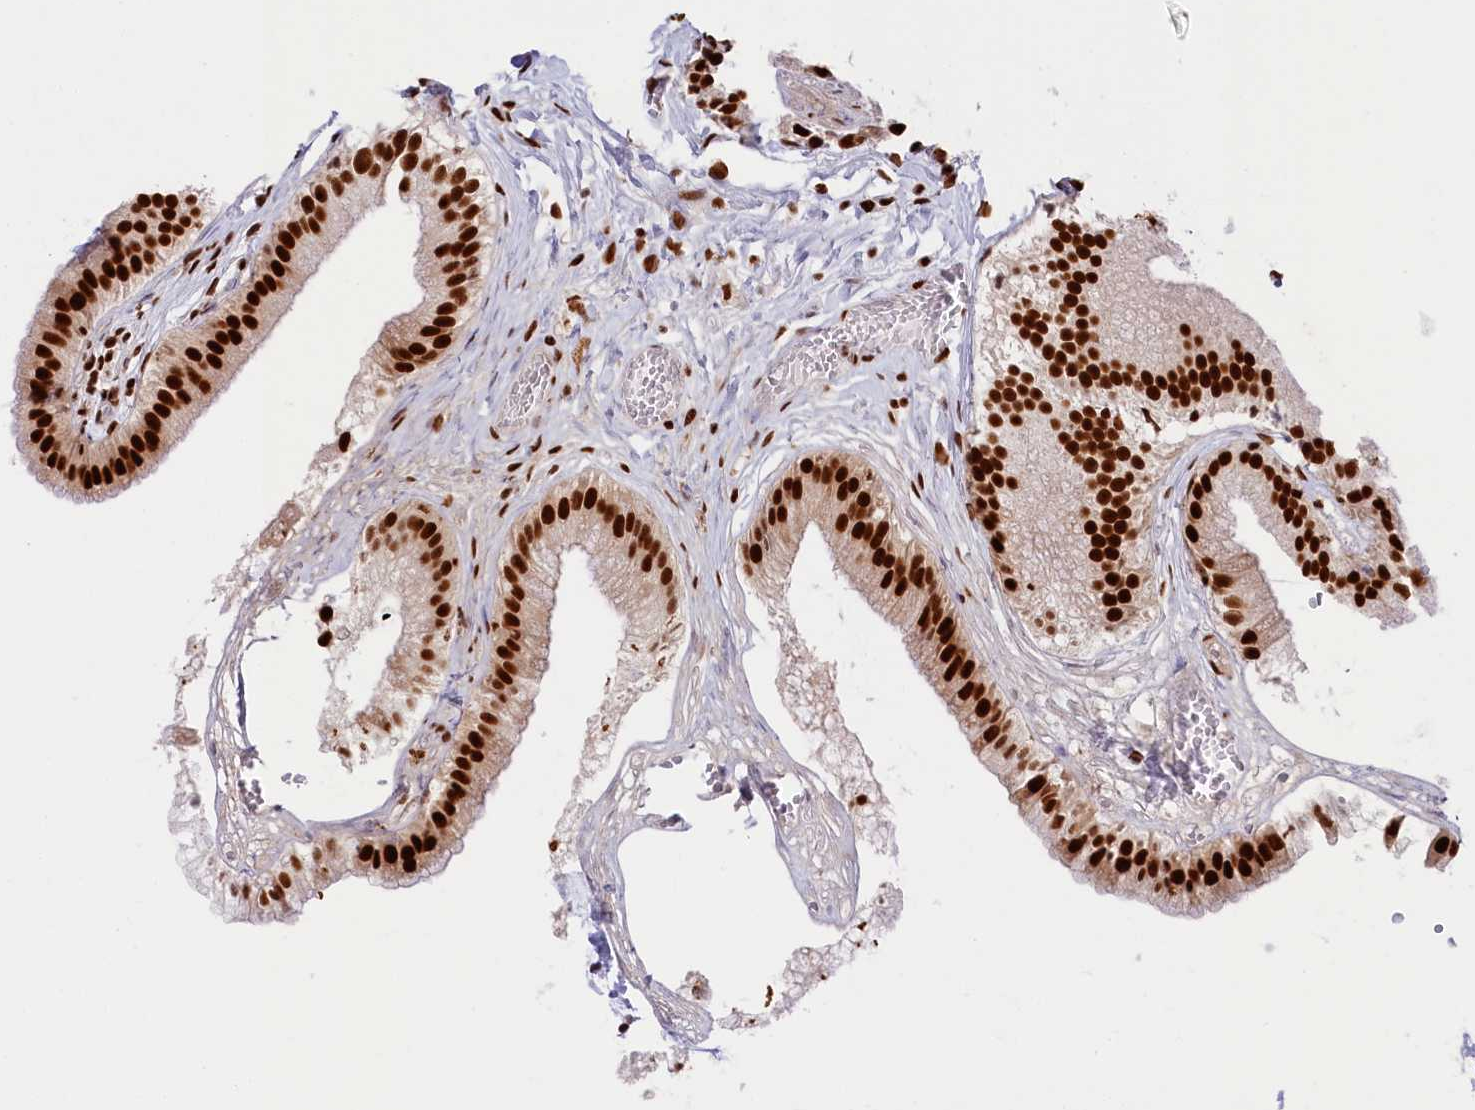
{"staining": {"intensity": "strong", "quantity": ">75%", "location": "nuclear"}, "tissue": "gallbladder", "cell_type": "Glandular cells", "image_type": "normal", "snomed": [{"axis": "morphology", "description": "Normal tissue, NOS"}, {"axis": "topography", "description": "Gallbladder"}], "caption": "Strong nuclear positivity for a protein is present in approximately >75% of glandular cells of normal gallbladder using immunohistochemistry.", "gene": "SNRNP70", "patient": {"sex": "female", "age": 54}}